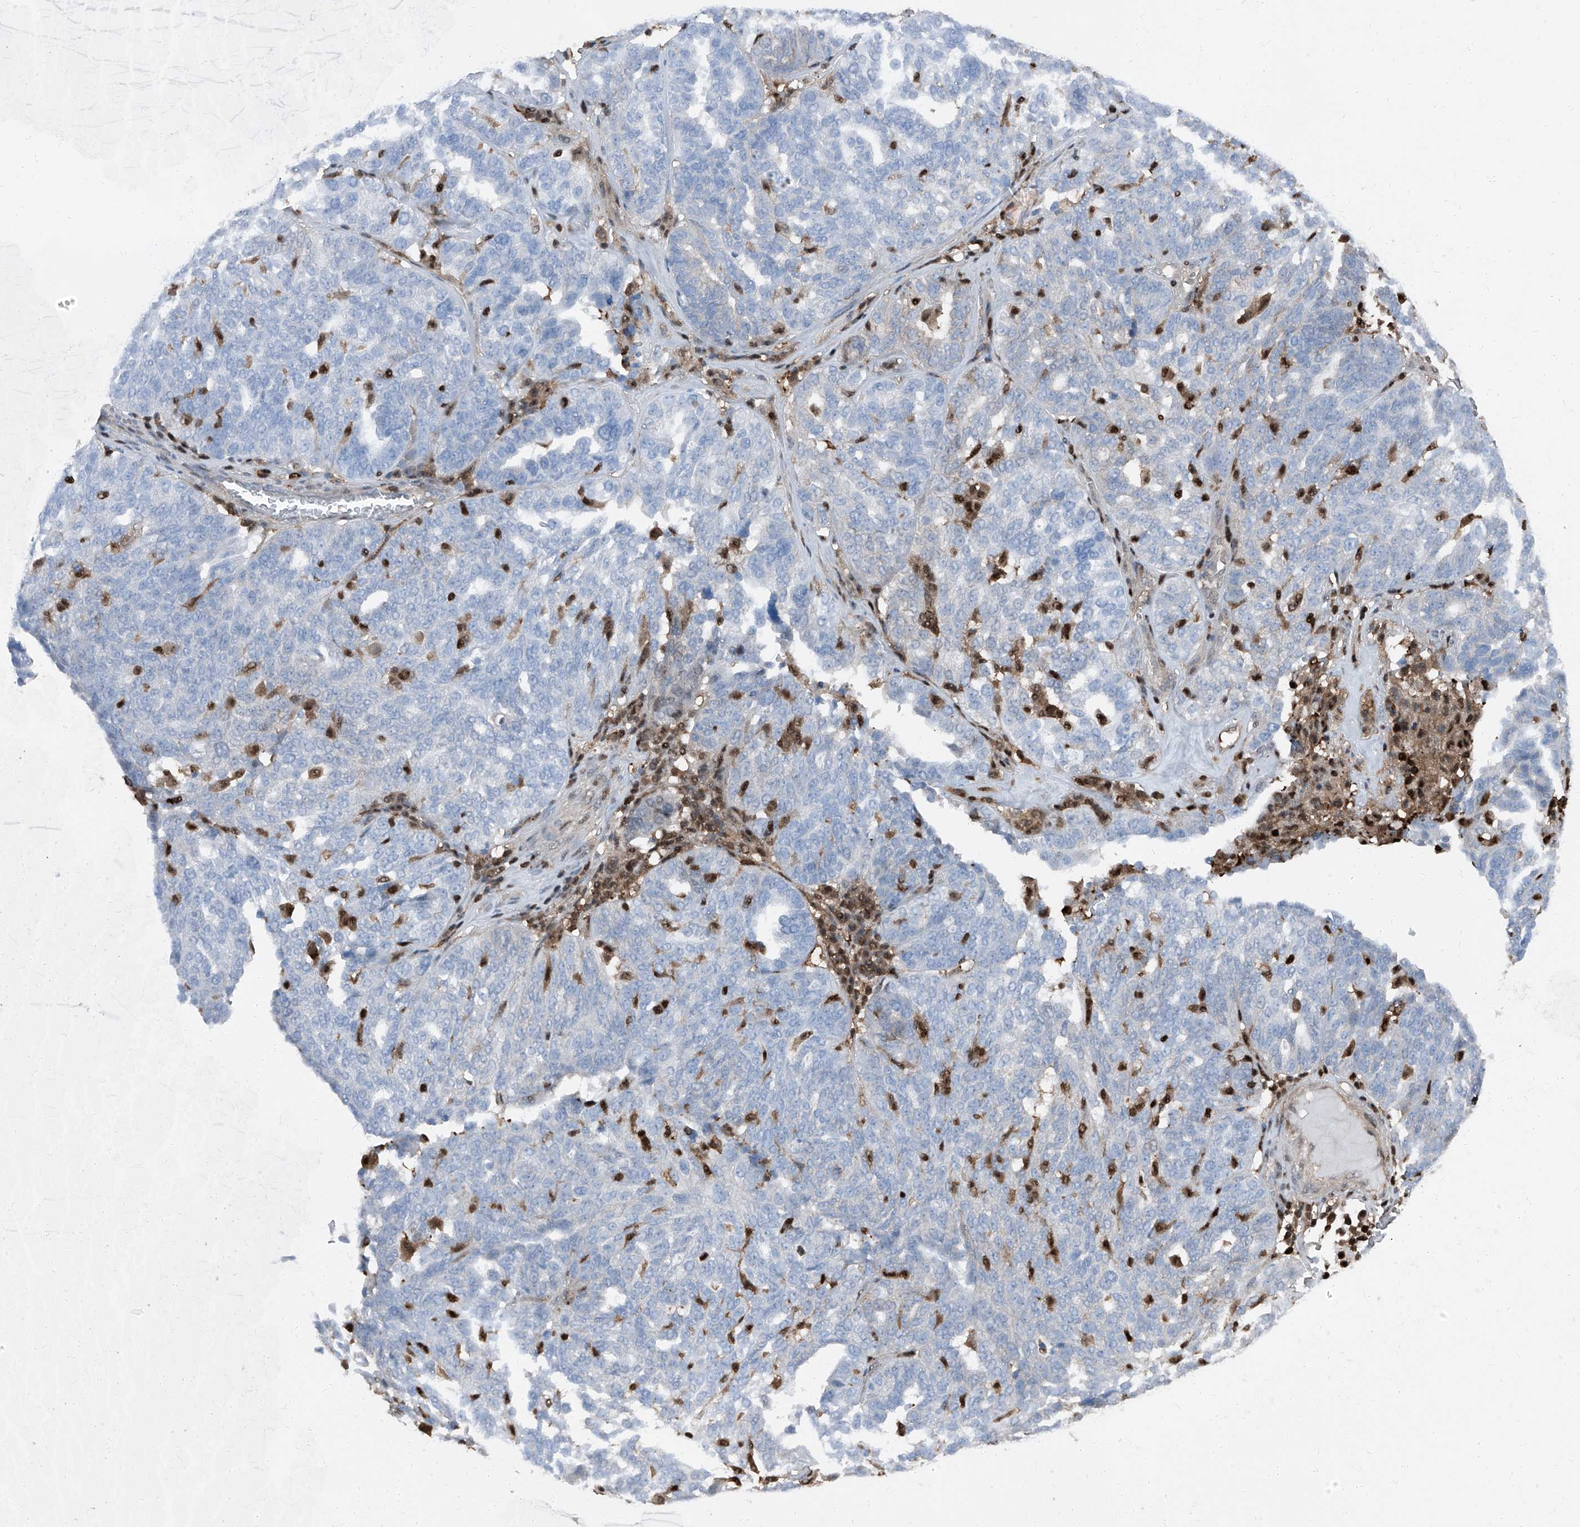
{"staining": {"intensity": "negative", "quantity": "none", "location": "none"}, "tissue": "ovarian cancer", "cell_type": "Tumor cells", "image_type": "cancer", "snomed": [{"axis": "morphology", "description": "Cystadenocarcinoma, serous, NOS"}, {"axis": "topography", "description": "Ovary"}], "caption": "This is an IHC histopathology image of human ovarian cancer (serous cystadenocarcinoma). There is no positivity in tumor cells.", "gene": "PSMB10", "patient": {"sex": "female", "age": 59}}